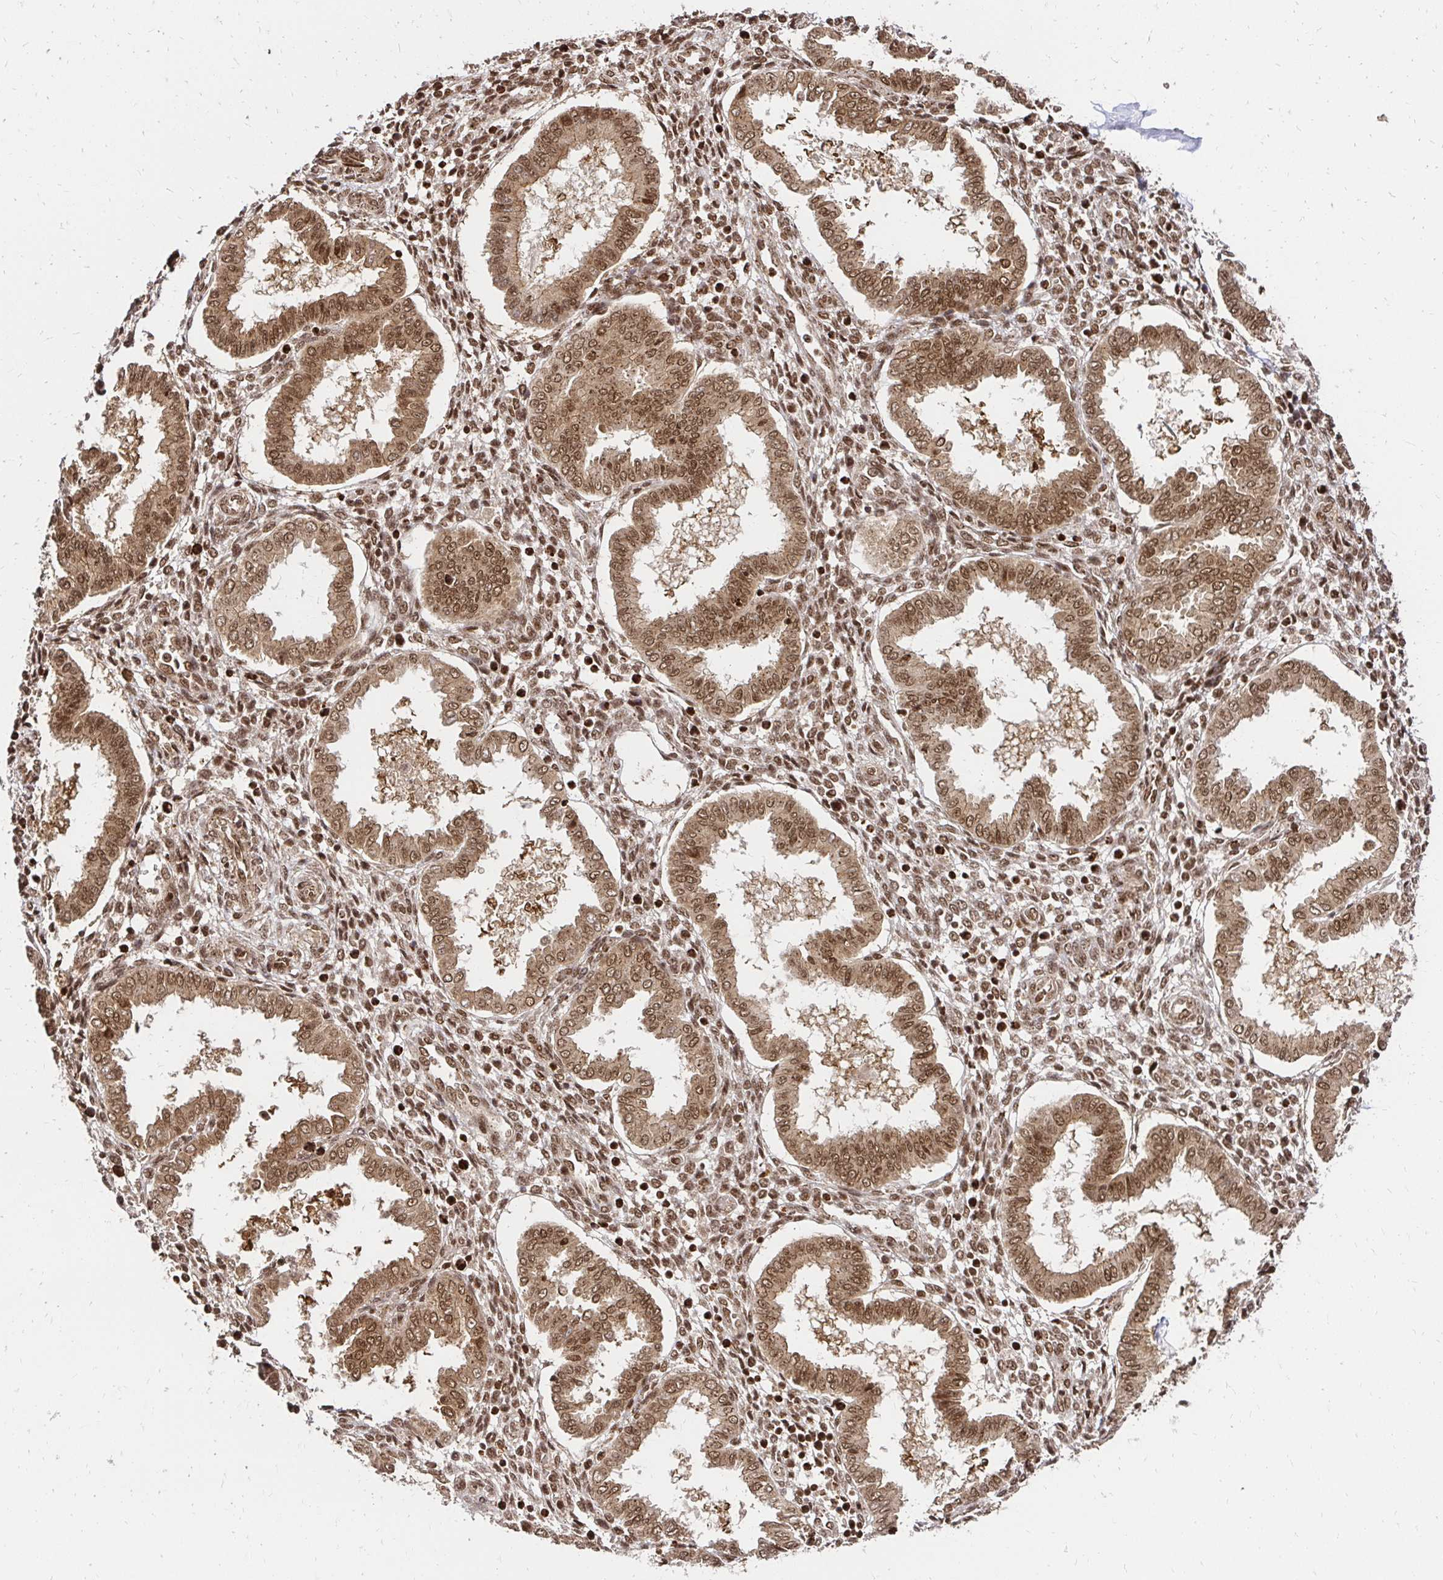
{"staining": {"intensity": "moderate", "quantity": ">75%", "location": "cytoplasmic/membranous,nuclear"}, "tissue": "endometrium", "cell_type": "Cells in endometrial stroma", "image_type": "normal", "snomed": [{"axis": "morphology", "description": "Normal tissue, NOS"}, {"axis": "topography", "description": "Endometrium"}], "caption": "Immunohistochemistry image of unremarkable endometrium: endometrium stained using immunohistochemistry (IHC) demonstrates medium levels of moderate protein expression localized specifically in the cytoplasmic/membranous,nuclear of cells in endometrial stroma, appearing as a cytoplasmic/membranous,nuclear brown color.", "gene": "GLYR1", "patient": {"sex": "female", "age": 24}}